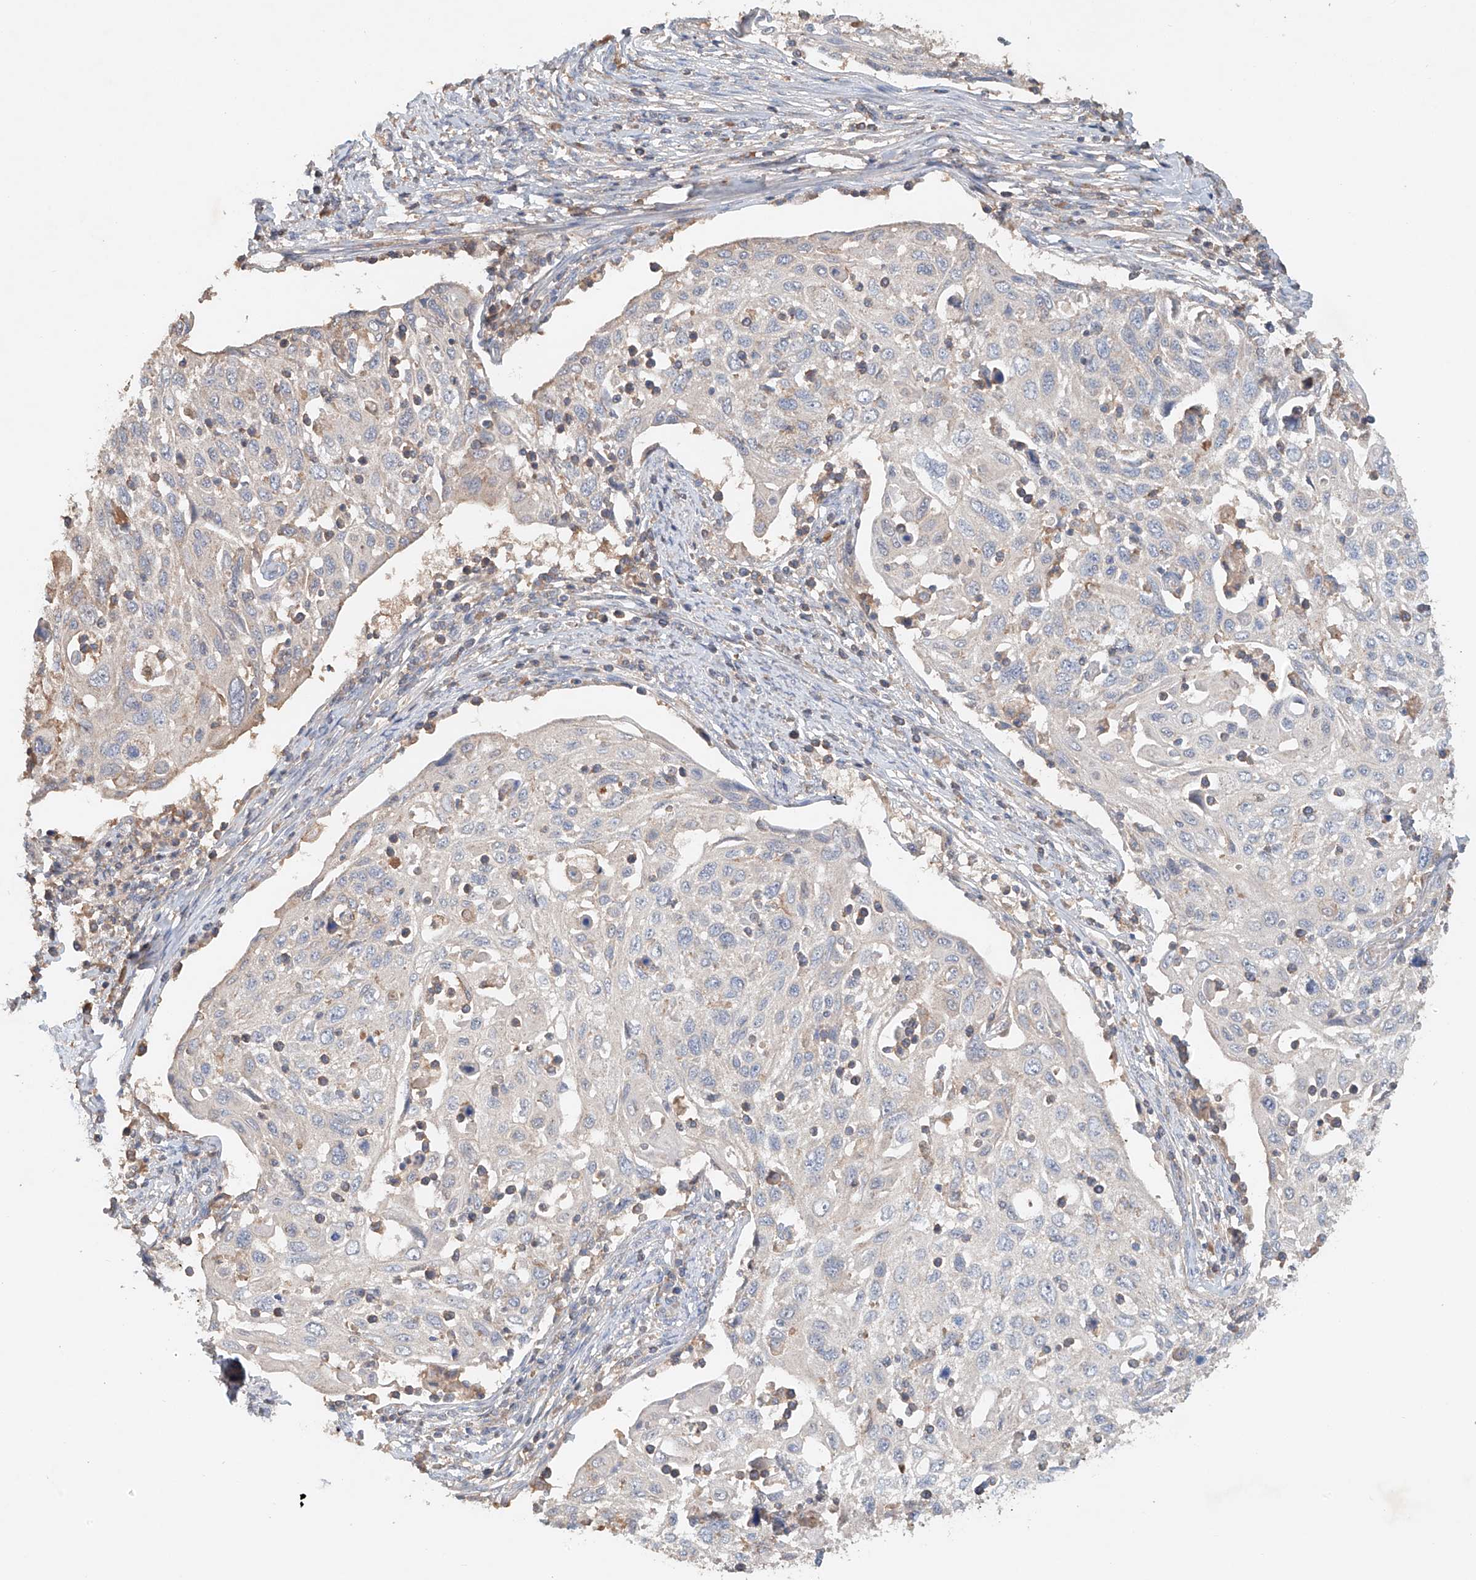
{"staining": {"intensity": "negative", "quantity": "none", "location": "none"}, "tissue": "cervical cancer", "cell_type": "Tumor cells", "image_type": "cancer", "snomed": [{"axis": "morphology", "description": "Squamous cell carcinoma, NOS"}, {"axis": "topography", "description": "Cervix"}], "caption": "This is a image of immunohistochemistry (IHC) staining of squamous cell carcinoma (cervical), which shows no expression in tumor cells.", "gene": "GNB1L", "patient": {"sex": "female", "age": 70}}